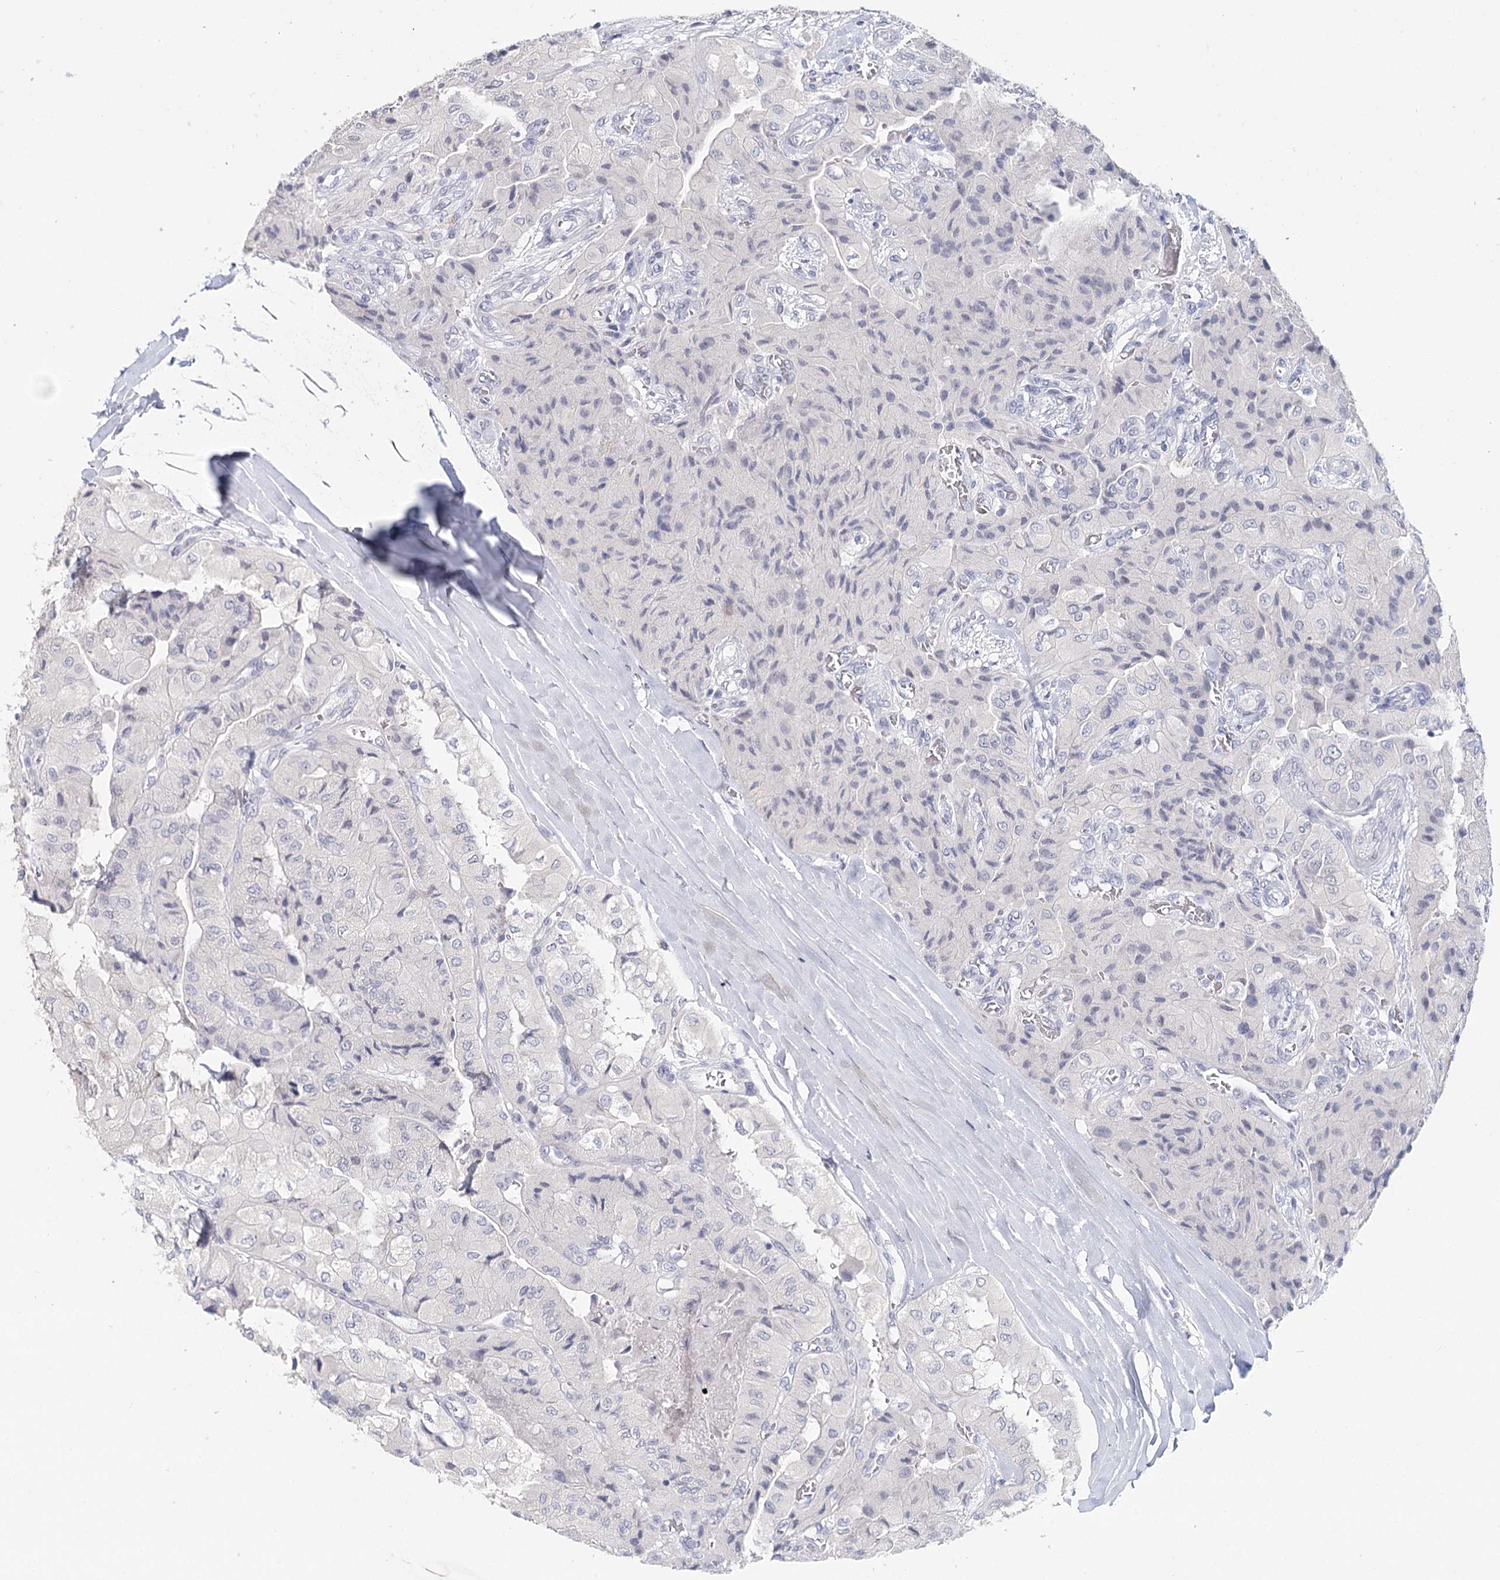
{"staining": {"intensity": "negative", "quantity": "none", "location": "none"}, "tissue": "thyroid cancer", "cell_type": "Tumor cells", "image_type": "cancer", "snomed": [{"axis": "morphology", "description": "Papillary adenocarcinoma, NOS"}, {"axis": "topography", "description": "Thyroid gland"}], "caption": "Immunohistochemical staining of thyroid papillary adenocarcinoma displays no significant expression in tumor cells.", "gene": "HSPA4L", "patient": {"sex": "female", "age": 59}}